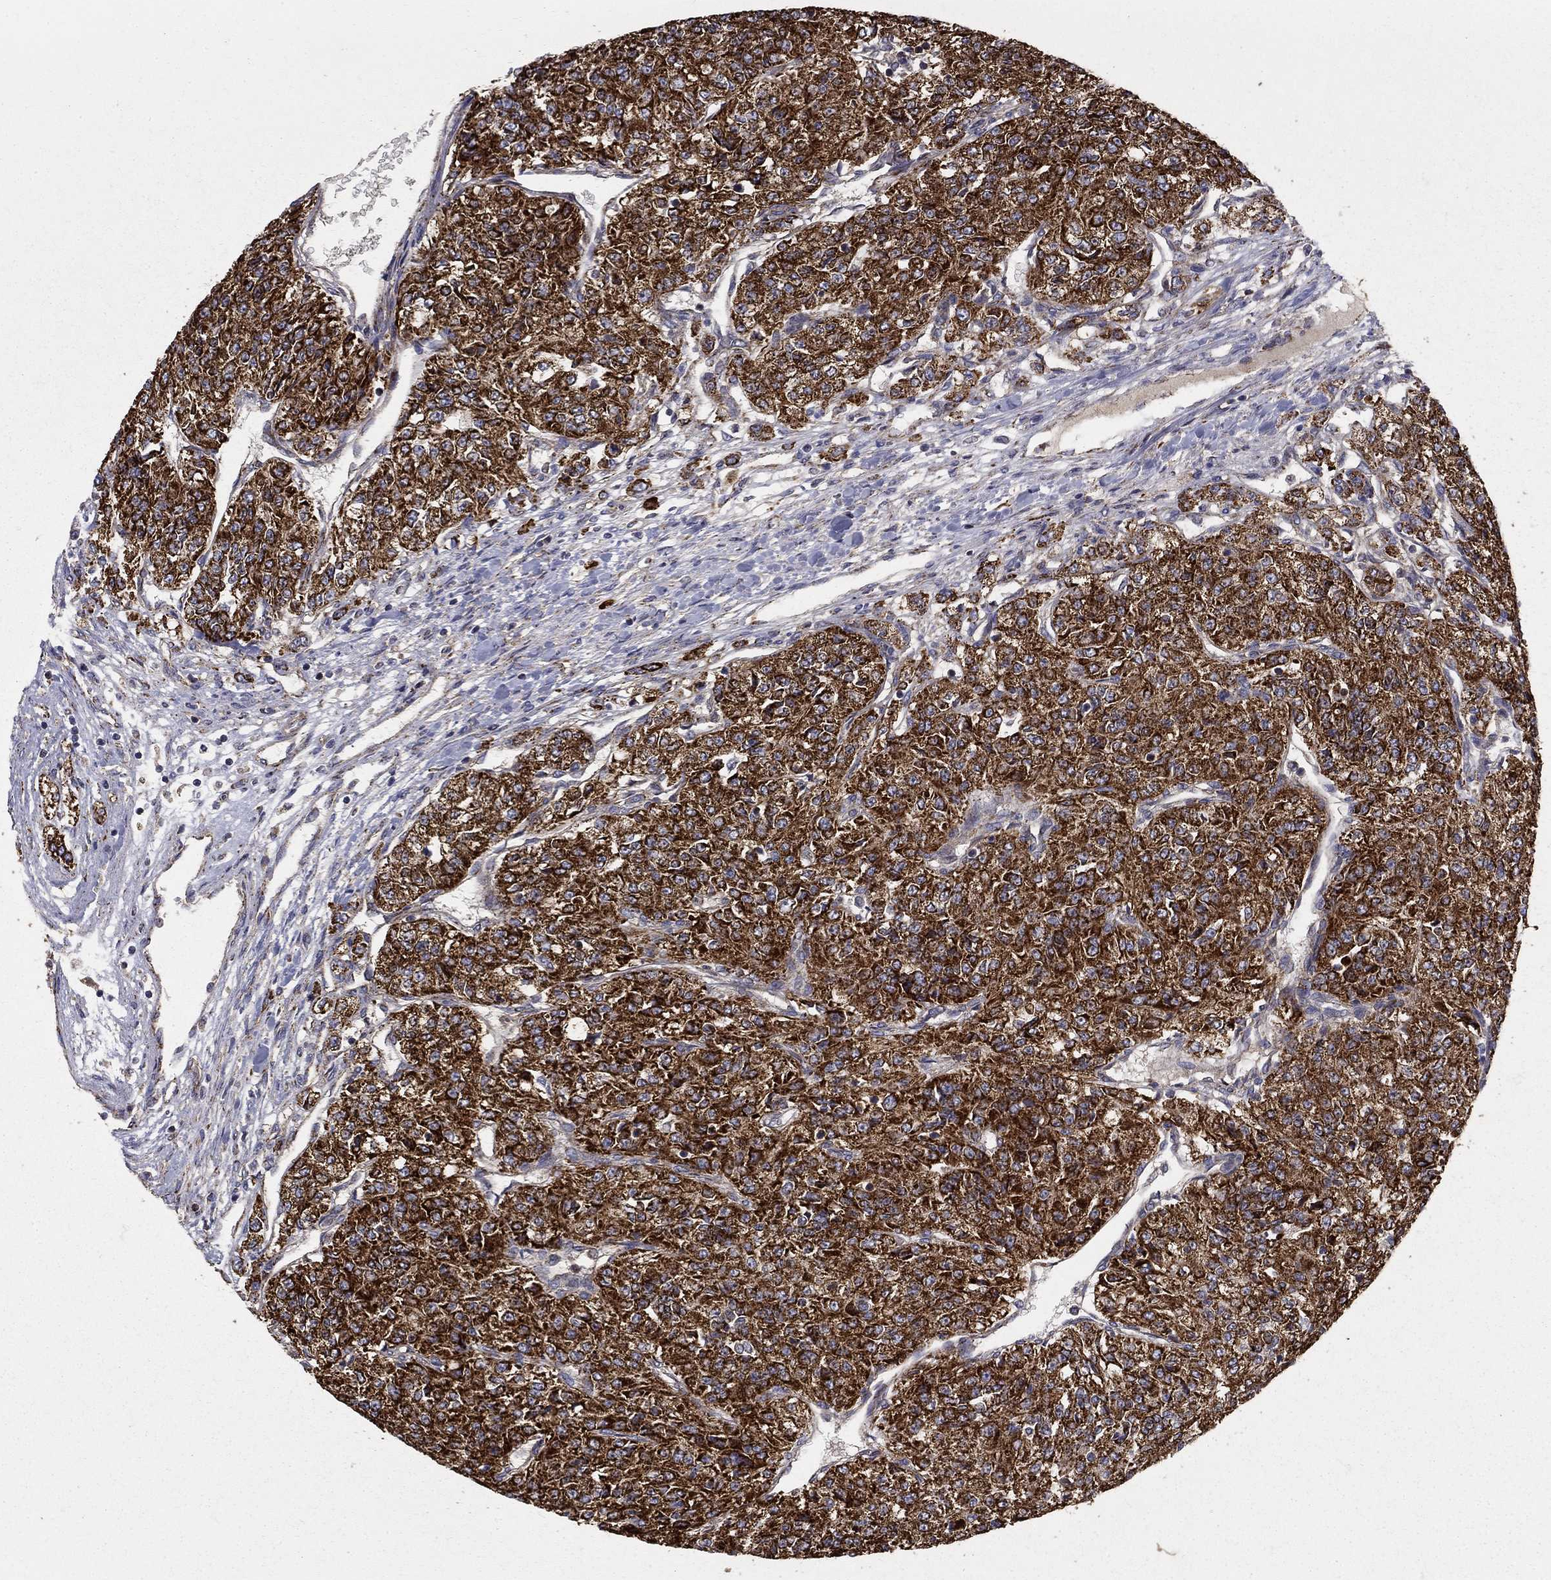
{"staining": {"intensity": "strong", "quantity": ">75%", "location": "cytoplasmic/membranous"}, "tissue": "renal cancer", "cell_type": "Tumor cells", "image_type": "cancer", "snomed": [{"axis": "morphology", "description": "Adenocarcinoma, NOS"}, {"axis": "topography", "description": "Kidney"}], "caption": "Immunohistochemical staining of renal cancer (adenocarcinoma) exhibits strong cytoplasmic/membranous protein positivity in about >75% of tumor cells.", "gene": "GCSH", "patient": {"sex": "female", "age": 63}}